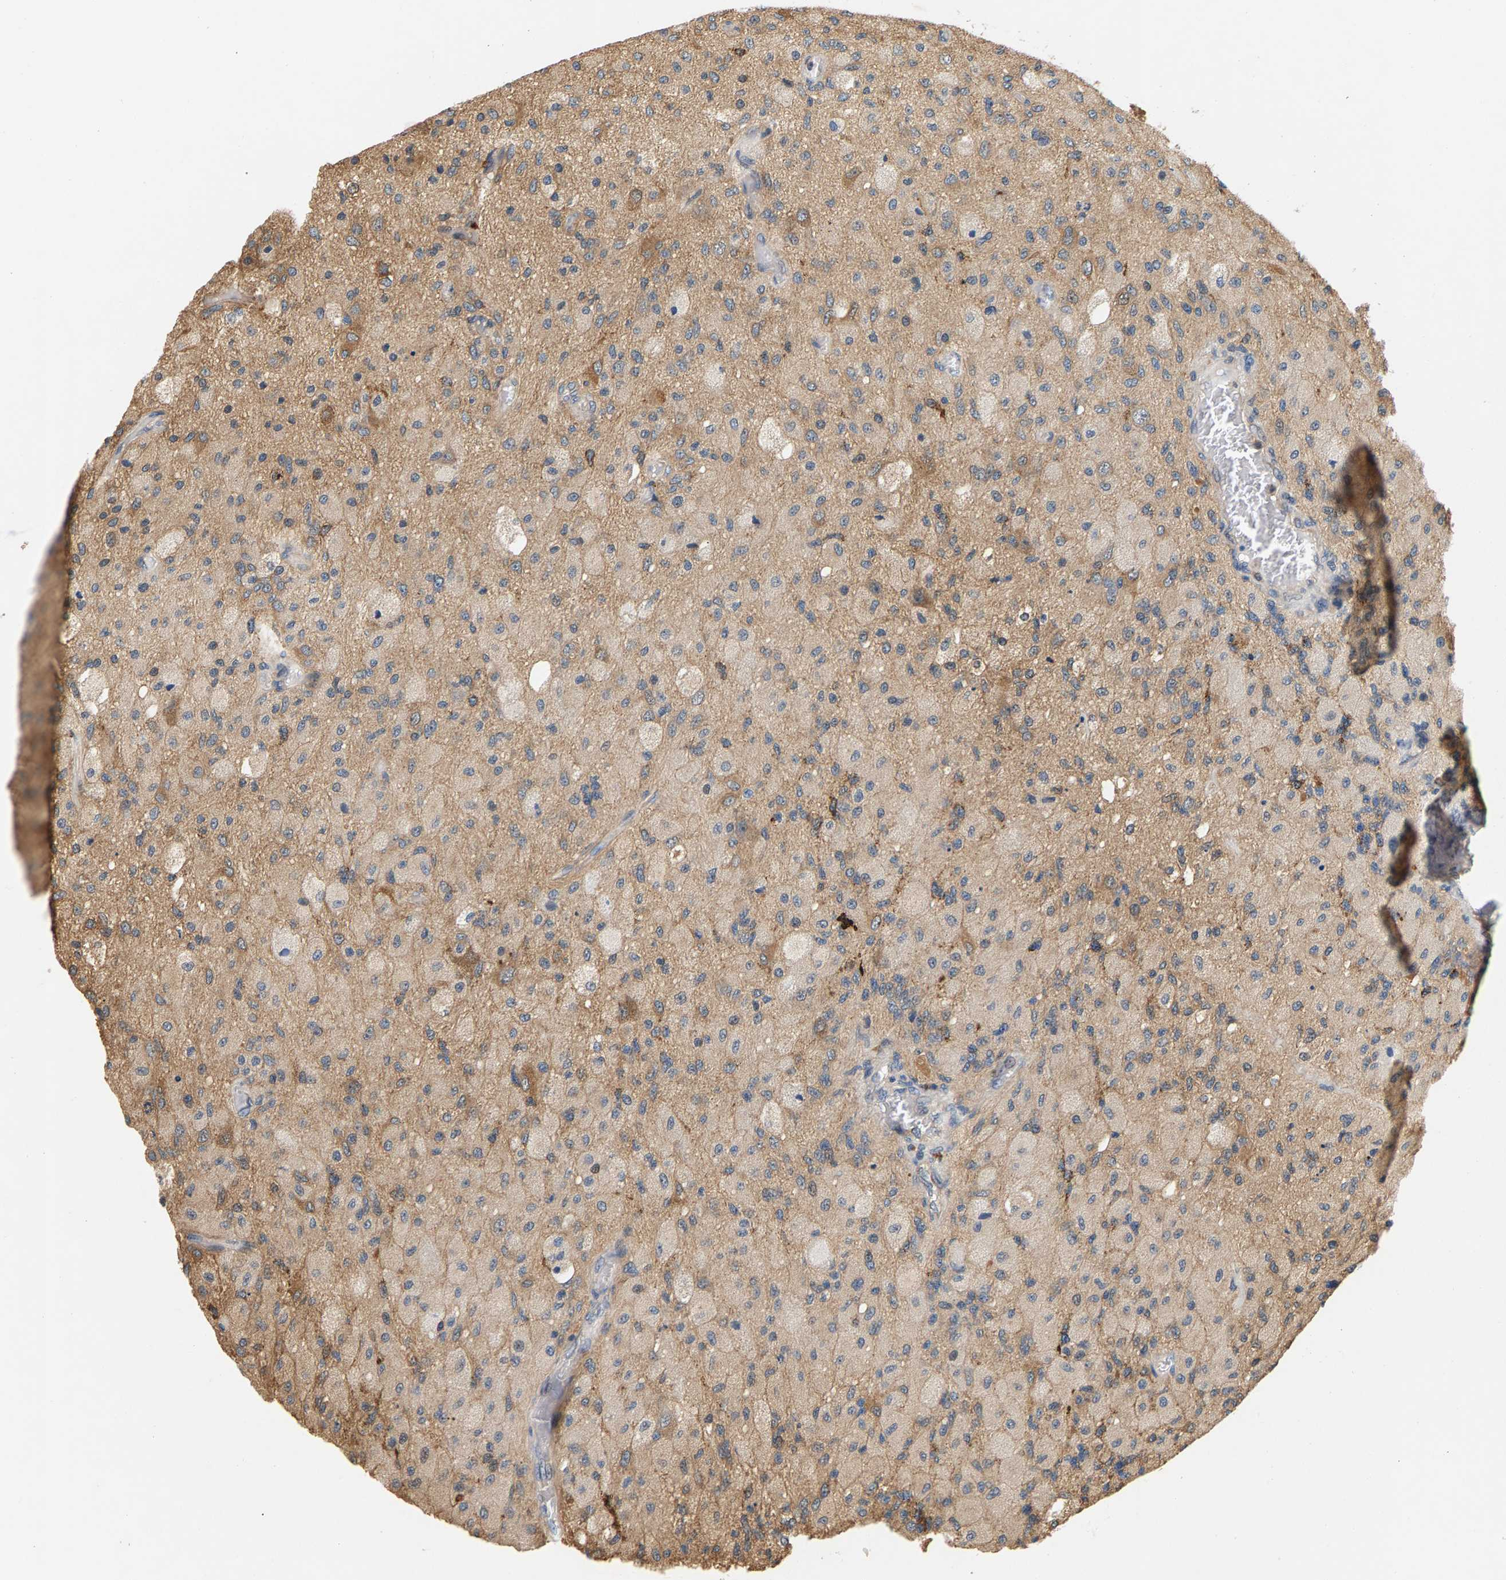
{"staining": {"intensity": "weak", "quantity": ">75%", "location": "cytoplasmic/membranous"}, "tissue": "glioma", "cell_type": "Tumor cells", "image_type": "cancer", "snomed": [{"axis": "morphology", "description": "Normal tissue, NOS"}, {"axis": "morphology", "description": "Glioma, malignant, High grade"}, {"axis": "topography", "description": "Cerebral cortex"}], "caption": "Weak cytoplasmic/membranous protein staining is appreciated in about >75% of tumor cells in high-grade glioma (malignant).", "gene": "FAM78A", "patient": {"sex": "male", "age": 77}}